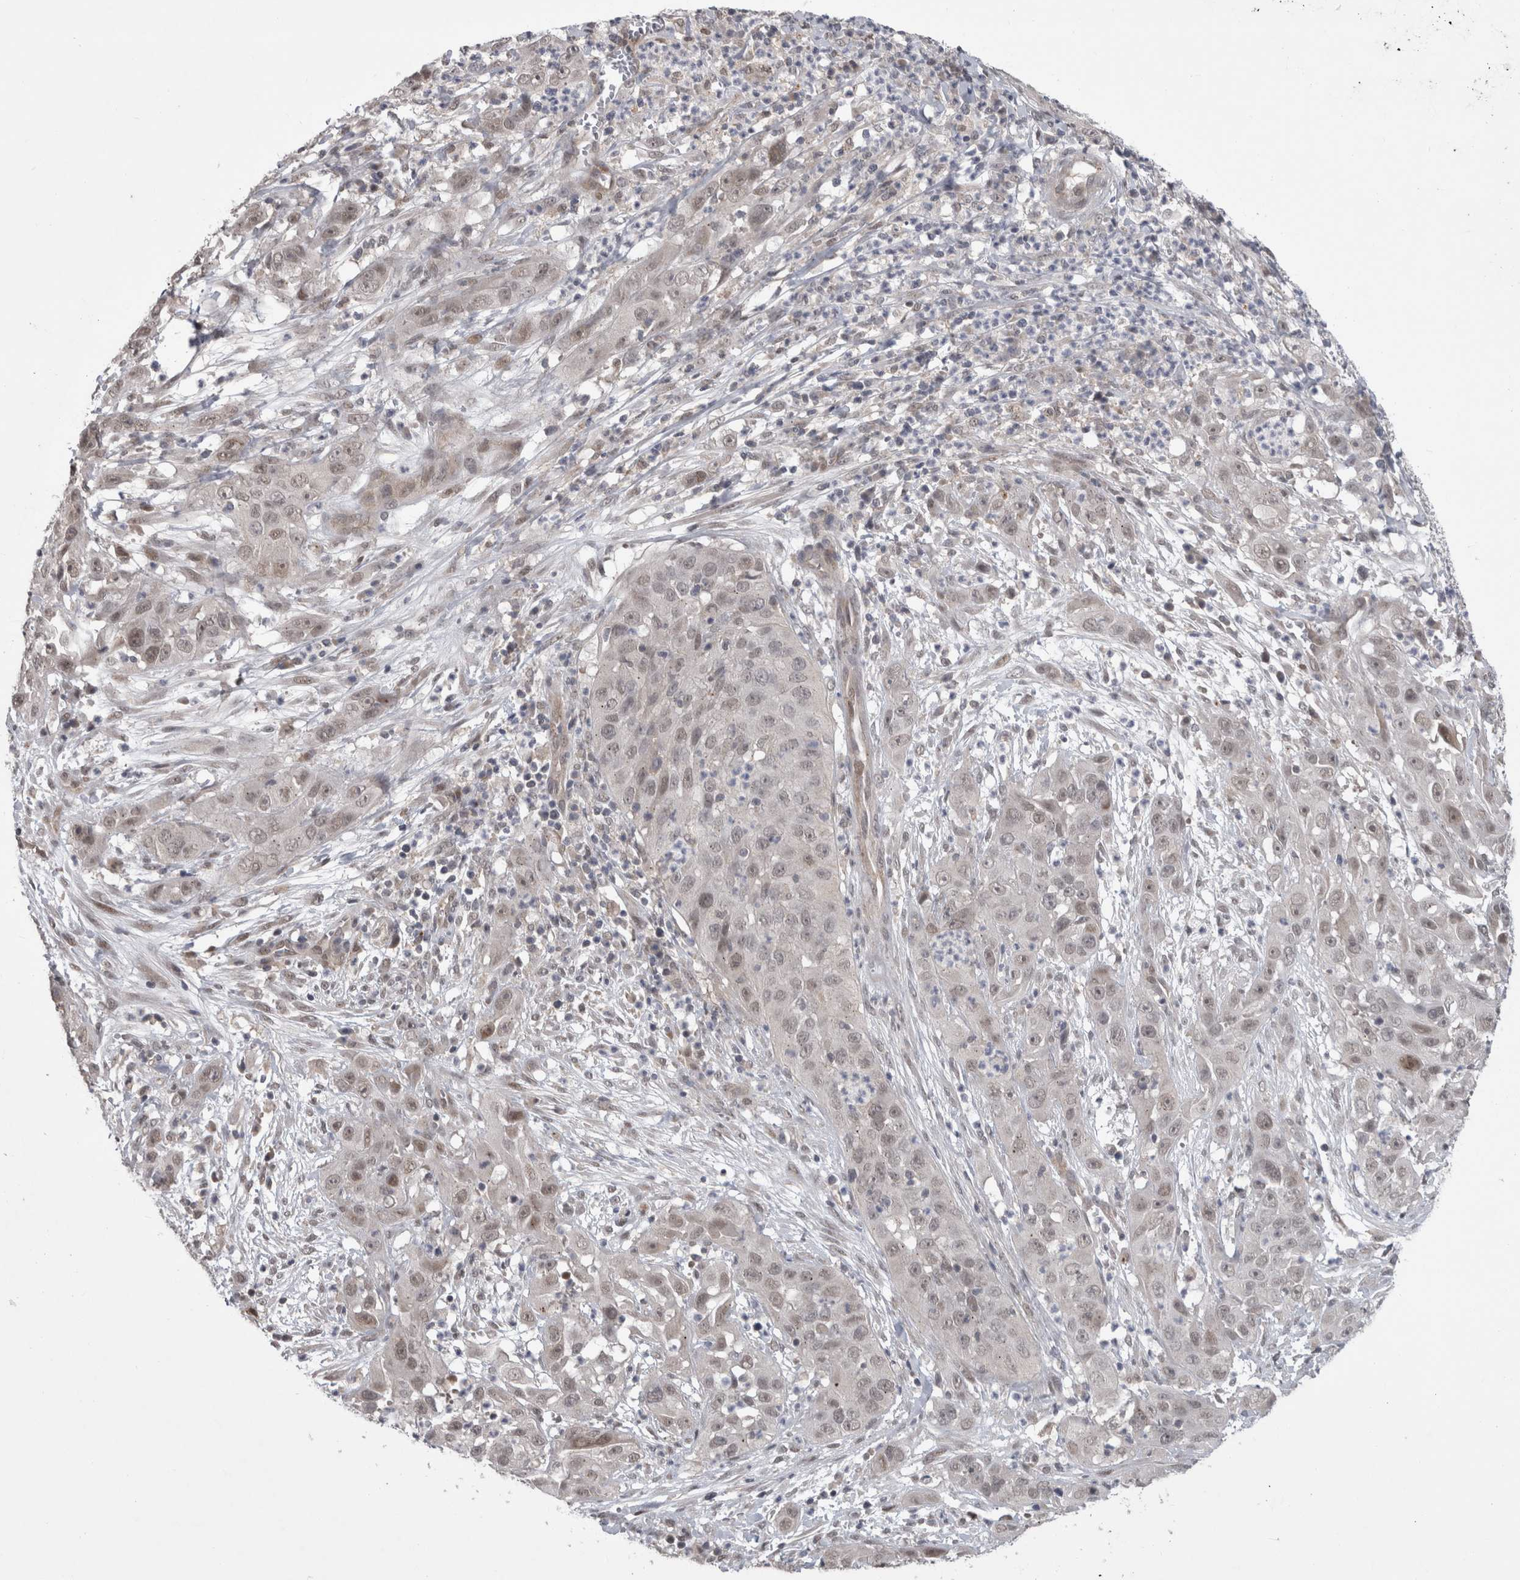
{"staining": {"intensity": "weak", "quantity": "25%-75%", "location": "nuclear"}, "tissue": "cervical cancer", "cell_type": "Tumor cells", "image_type": "cancer", "snomed": [{"axis": "morphology", "description": "Squamous cell carcinoma, NOS"}, {"axis": "topography", "description": "Cervix"}], "caption": "A brown stain shows weak nuclear staining of a protein in cervical cancer tumor cells.", "gene": "MTBP", "patient": {"sex": "female", "age": 32}}